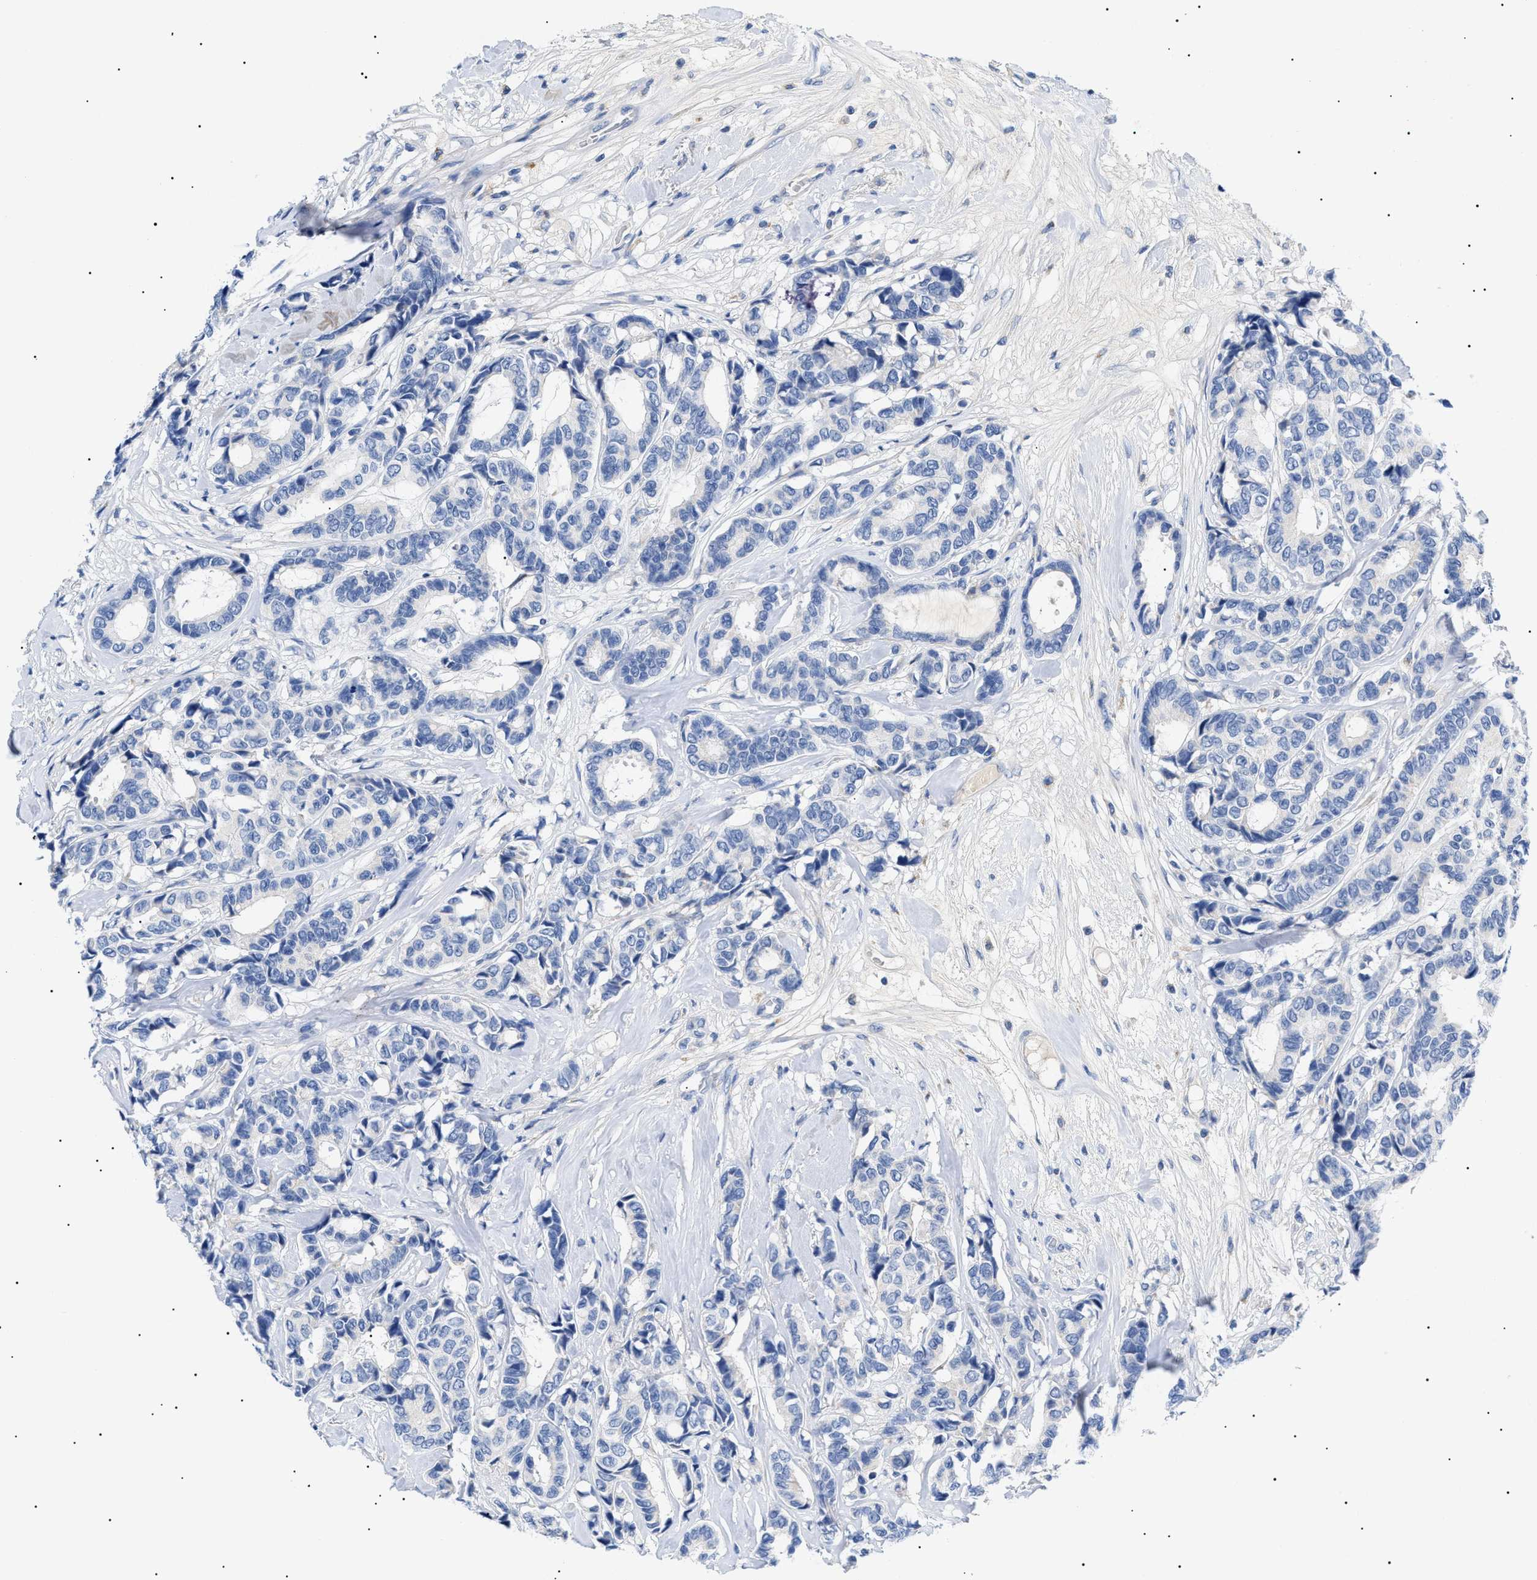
{"staining": {"intensity": "negative", "quantity": "none", "location": "none"}, "tissue": "breast cancer", "cell_type": "Tumor cells", "image_type": "cancer", "snomed": [{"axis": "morphology", "description": "Duct carcinoma"}, {"axis": "topography", "description": "Breast"}], "caption": "Micrograph shows no protein staining in tumor cells of breast cancer (invasive ductal carcinoma) tissue.", "gene": "ACKR1", "patient": {"sex": "female", "age": 87}}